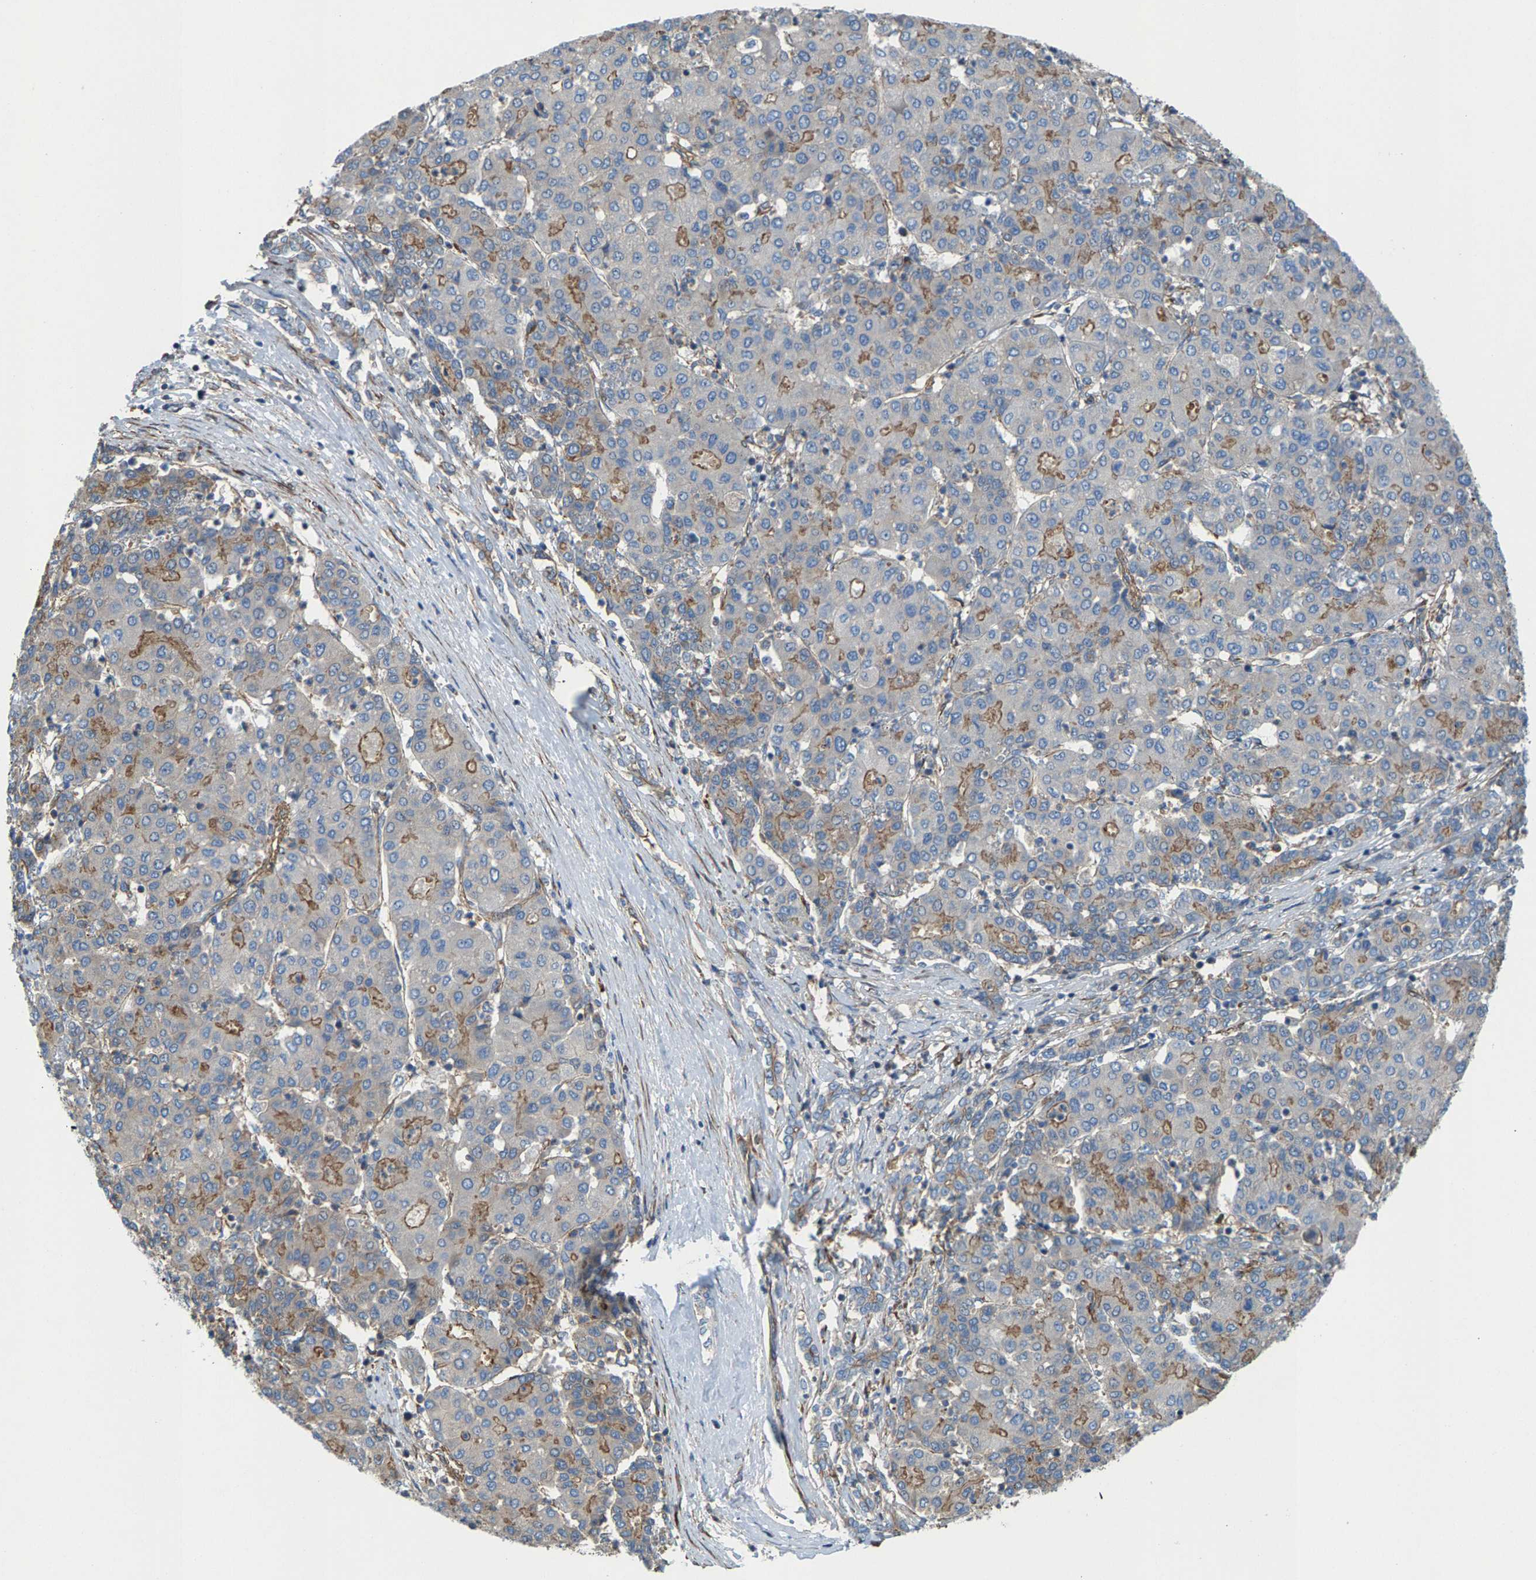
{"staining": {"intensity": "moderate", "quantity": "<25%", "location": "cytoplasmic/membranous"}, "tissue": "liver cancer", "cell_type": "Tumor cells", "image_type": "cancer", "snomed": [{"axis": "morphology", "description": "Carcinoma, Hepatocellular, NOS"}, {"axis": "topography", "description": "Liver"}], "caption": "Protein positivity by immunohistochemistry (IHC) displays moderate cytoplasmic/membranous positivity in about <25% of tumor cells in liver cancer (hepatocellular carcinoma). (IHC, brightfield microscopy, high magnification).", "gene": "PDCL", "patient": {"sex": "male", "age": 65}}